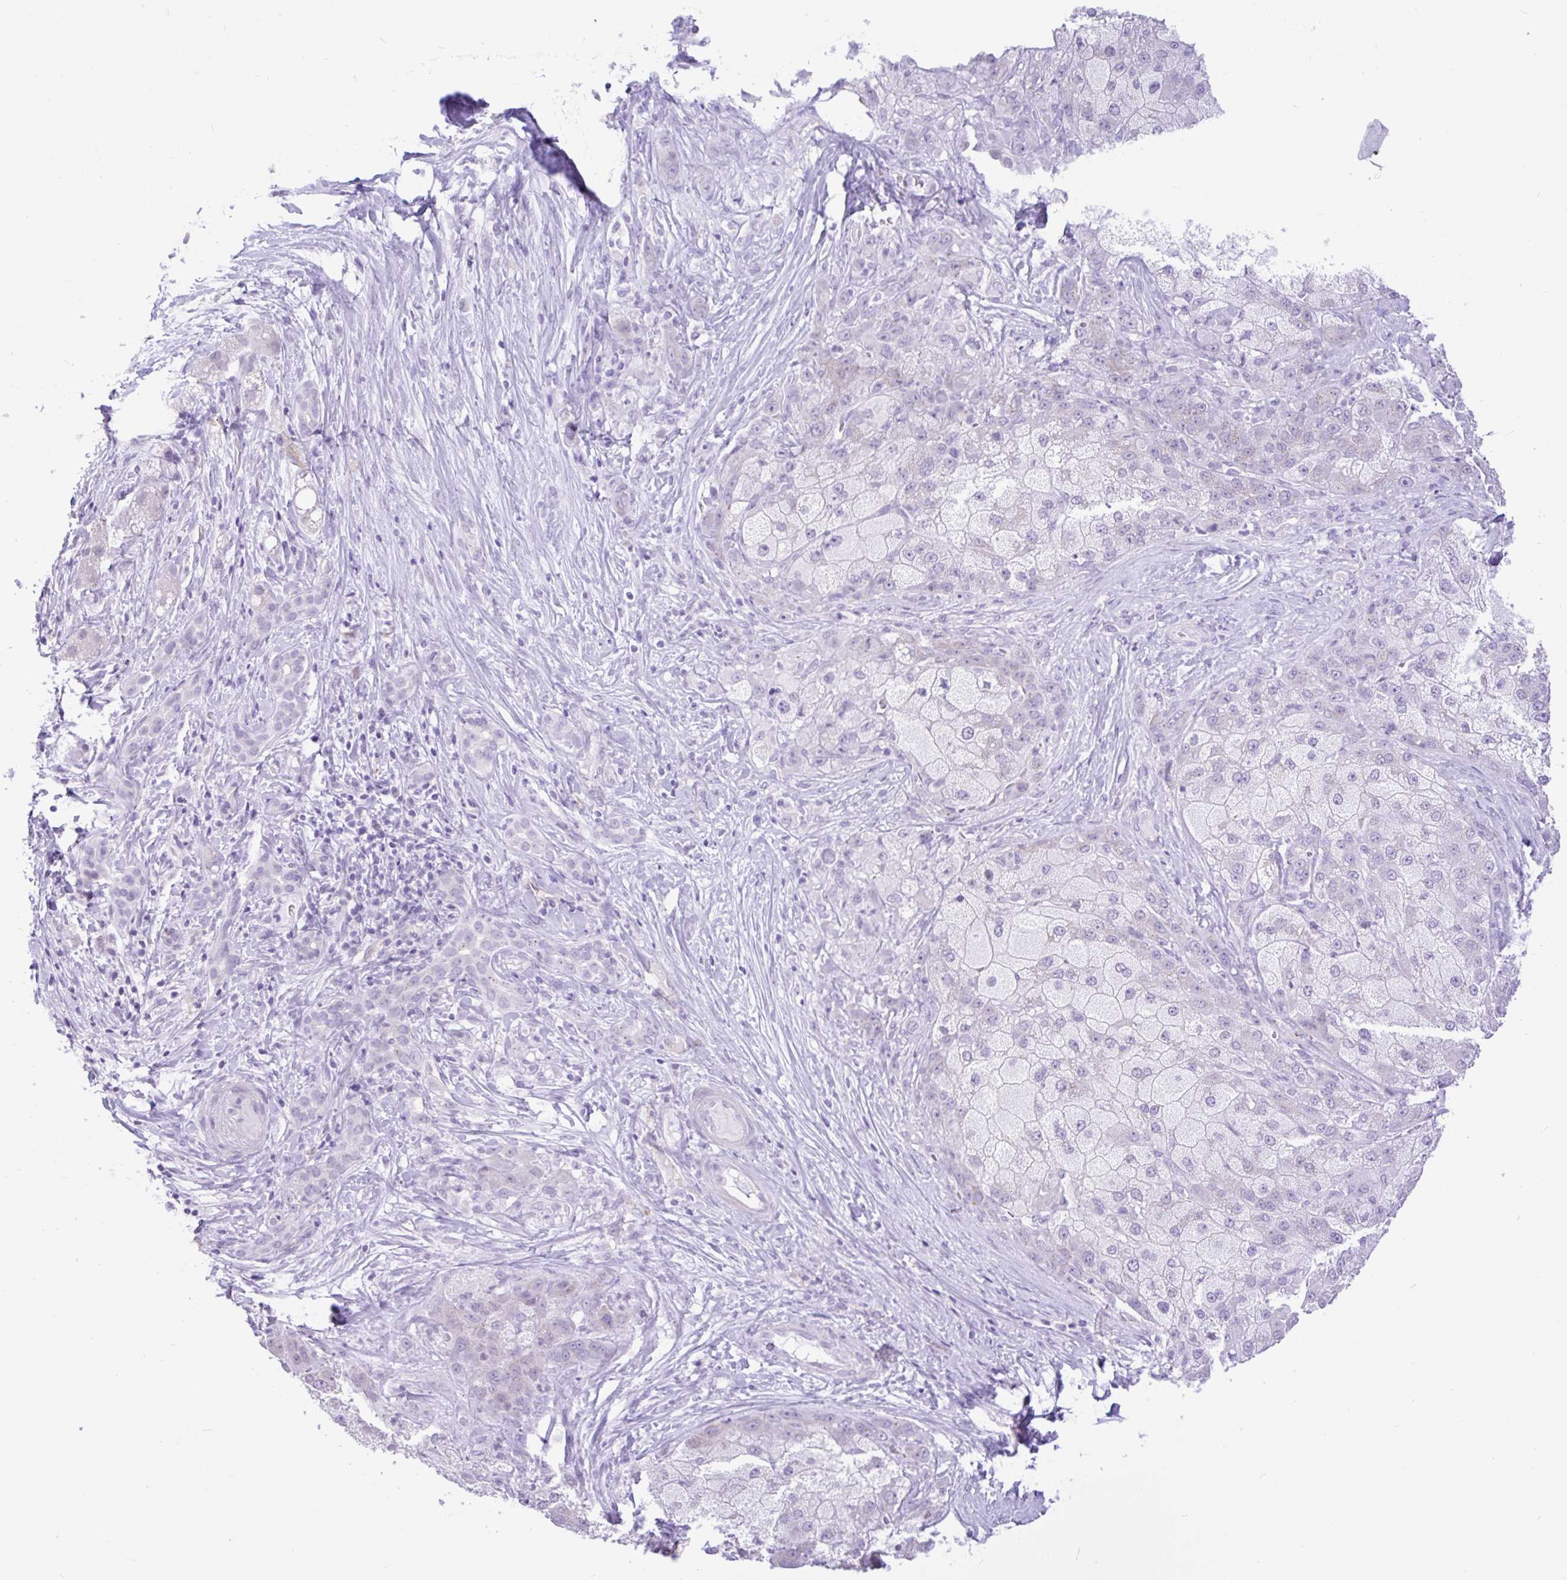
{"staining": {"intensity": "negative", "quantity": "none", "location": "none"}, "tissue": "liver cancer", "cell_type": "Tumor cells", "image_type": "cancer", "snomed": [{"axis": "morphology", "description": "Carcinoma, Hepatocellular, NOS"}, {"axis": "topography", "description": "Liver"}], "caption": "Tumor cells are negative for brown protein staining in hepatocellular carcinoma (liver).", "gene": "REEP1", "patient": {"sex": "male", "age": 67}}